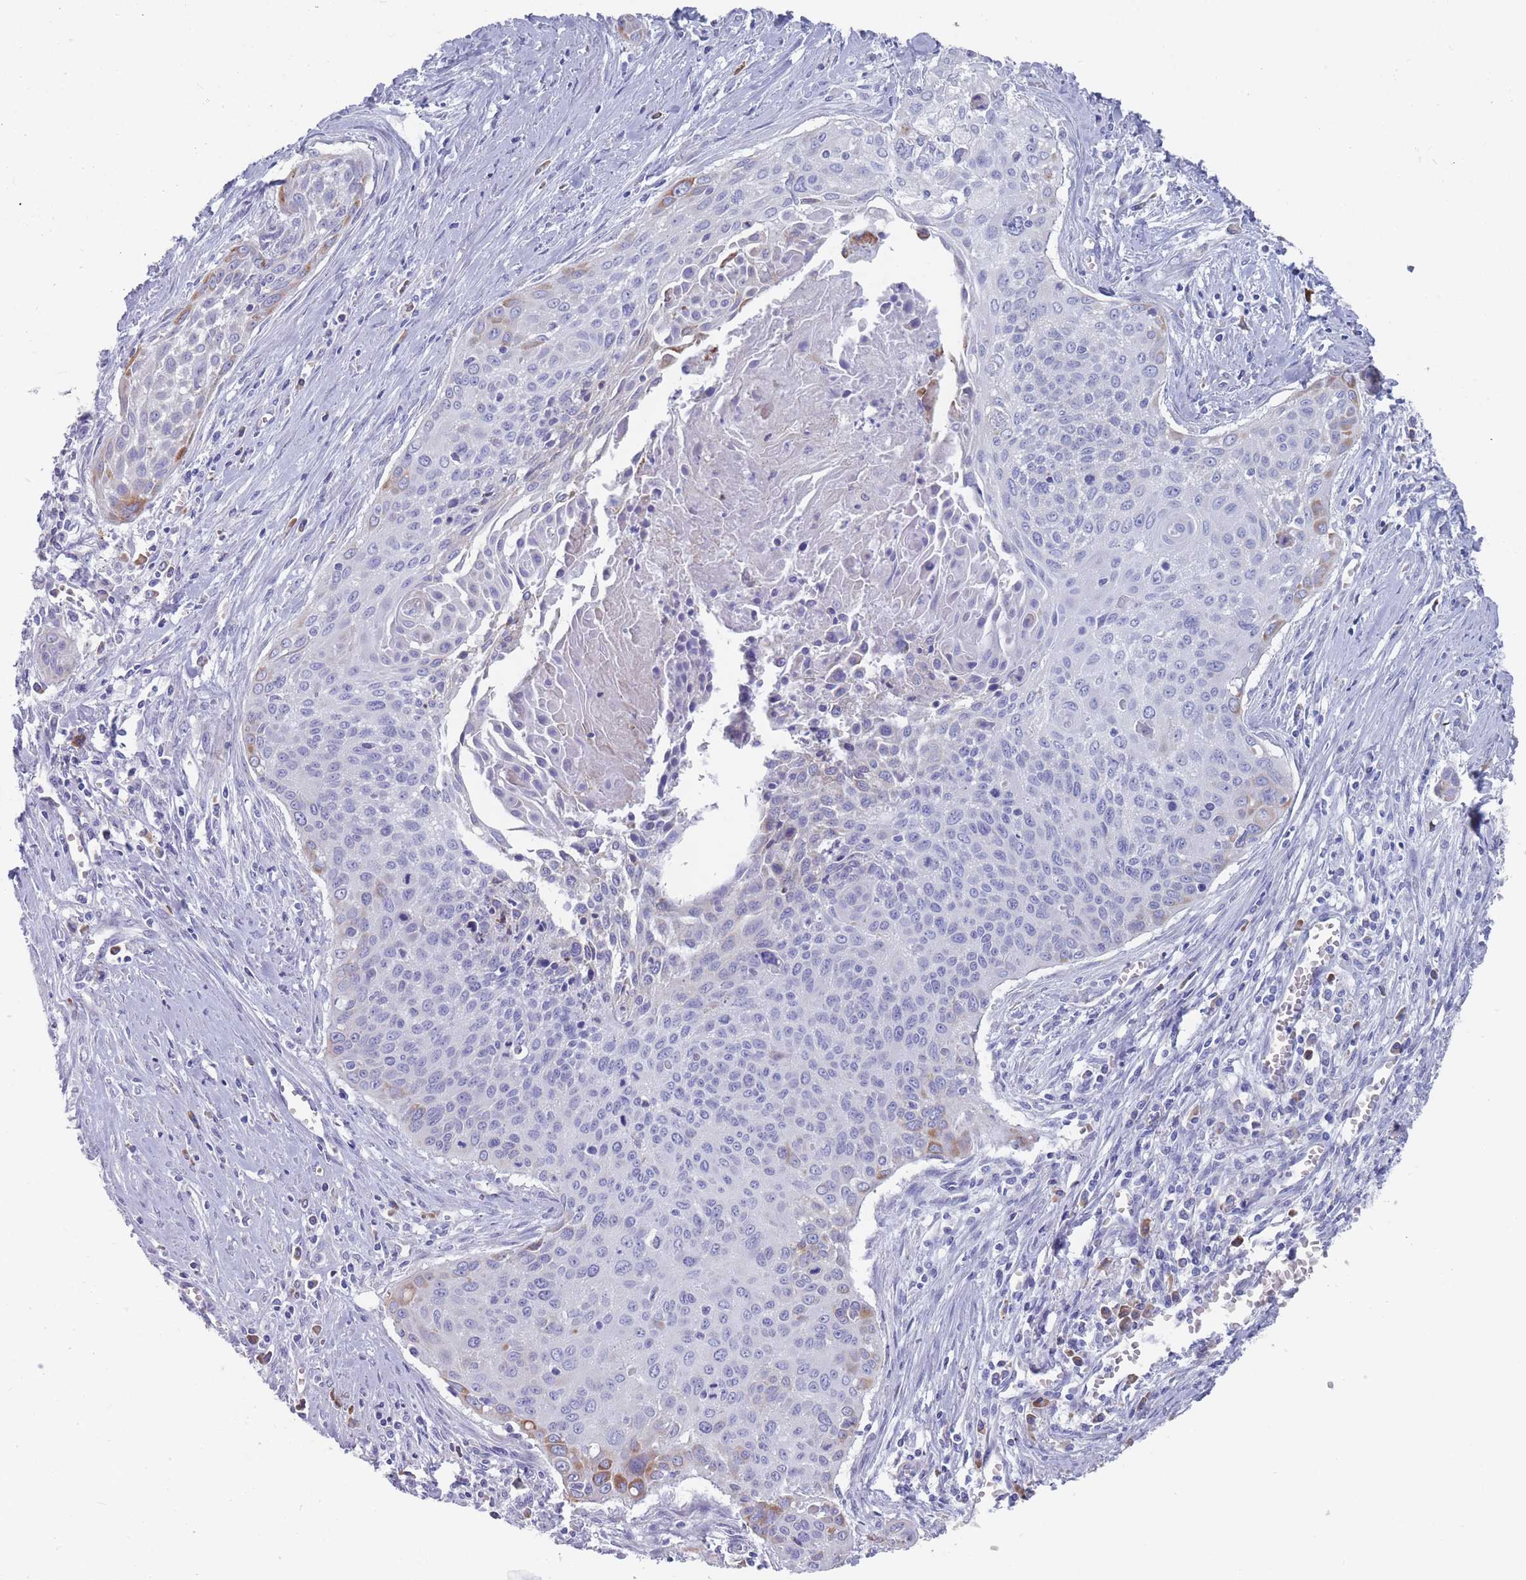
{"staining": {"intensity": "negative", "quantity": "none", "location": "none"}, "tissue": "cervical cancer", "cell_type": "Tumor cells", "image_type": "cancer", "snomed": [{"axis": "morphology", "description": "Squamous cell carcinoma, NOS"}, {"axis": "topography", "description": "Cervix"}], "caption": "Tumor cells show no significant staining in cervical squamous cell carcinoma. (DAB (3,3'-diaminobenzidine) immunohistochemistry (IHC) visualized using brightfield microscopy, high magnification).", "gene": "ST8SIA5", "patient": {"sex": "female", "age": 55}}